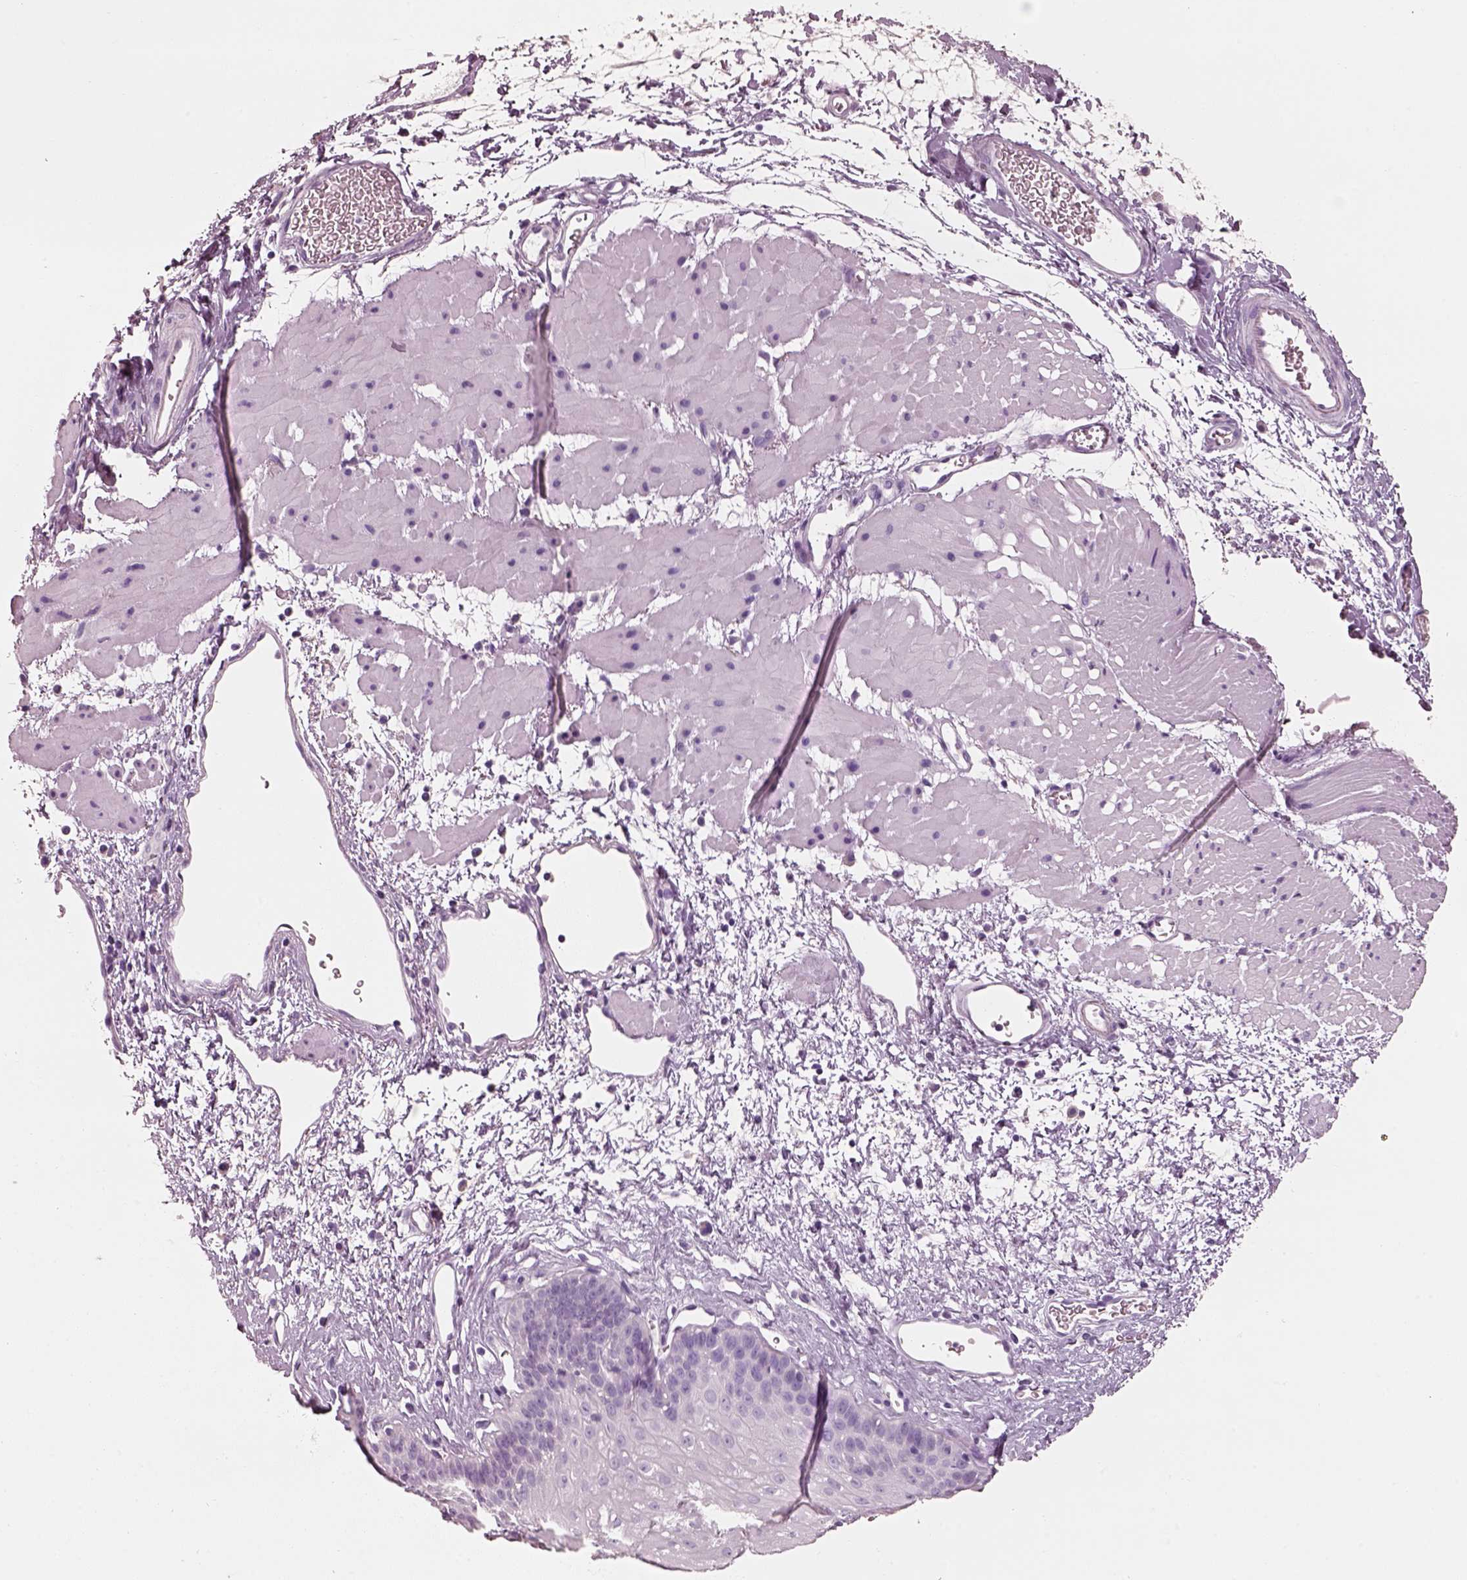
{"staining": {"intensity": "negative", "quantity": "none", "location": "none"}, "tissue": "esophagus", "cell_type": "Squamous epithelial cells", "image_type": "normal", "snomed": [{"axis": "morphology", "description": "Normal tissue, NOS"}, {"axis": "topography", "description": "Esophagus"}], "caption": "Immunohistochemistry image of normal esophagus: human esophagus stained with DAB displays no significant protein expression in squamous epithelial cells.", "gene": "PNOC", "patient": {"sex": "female", "age": 62}}